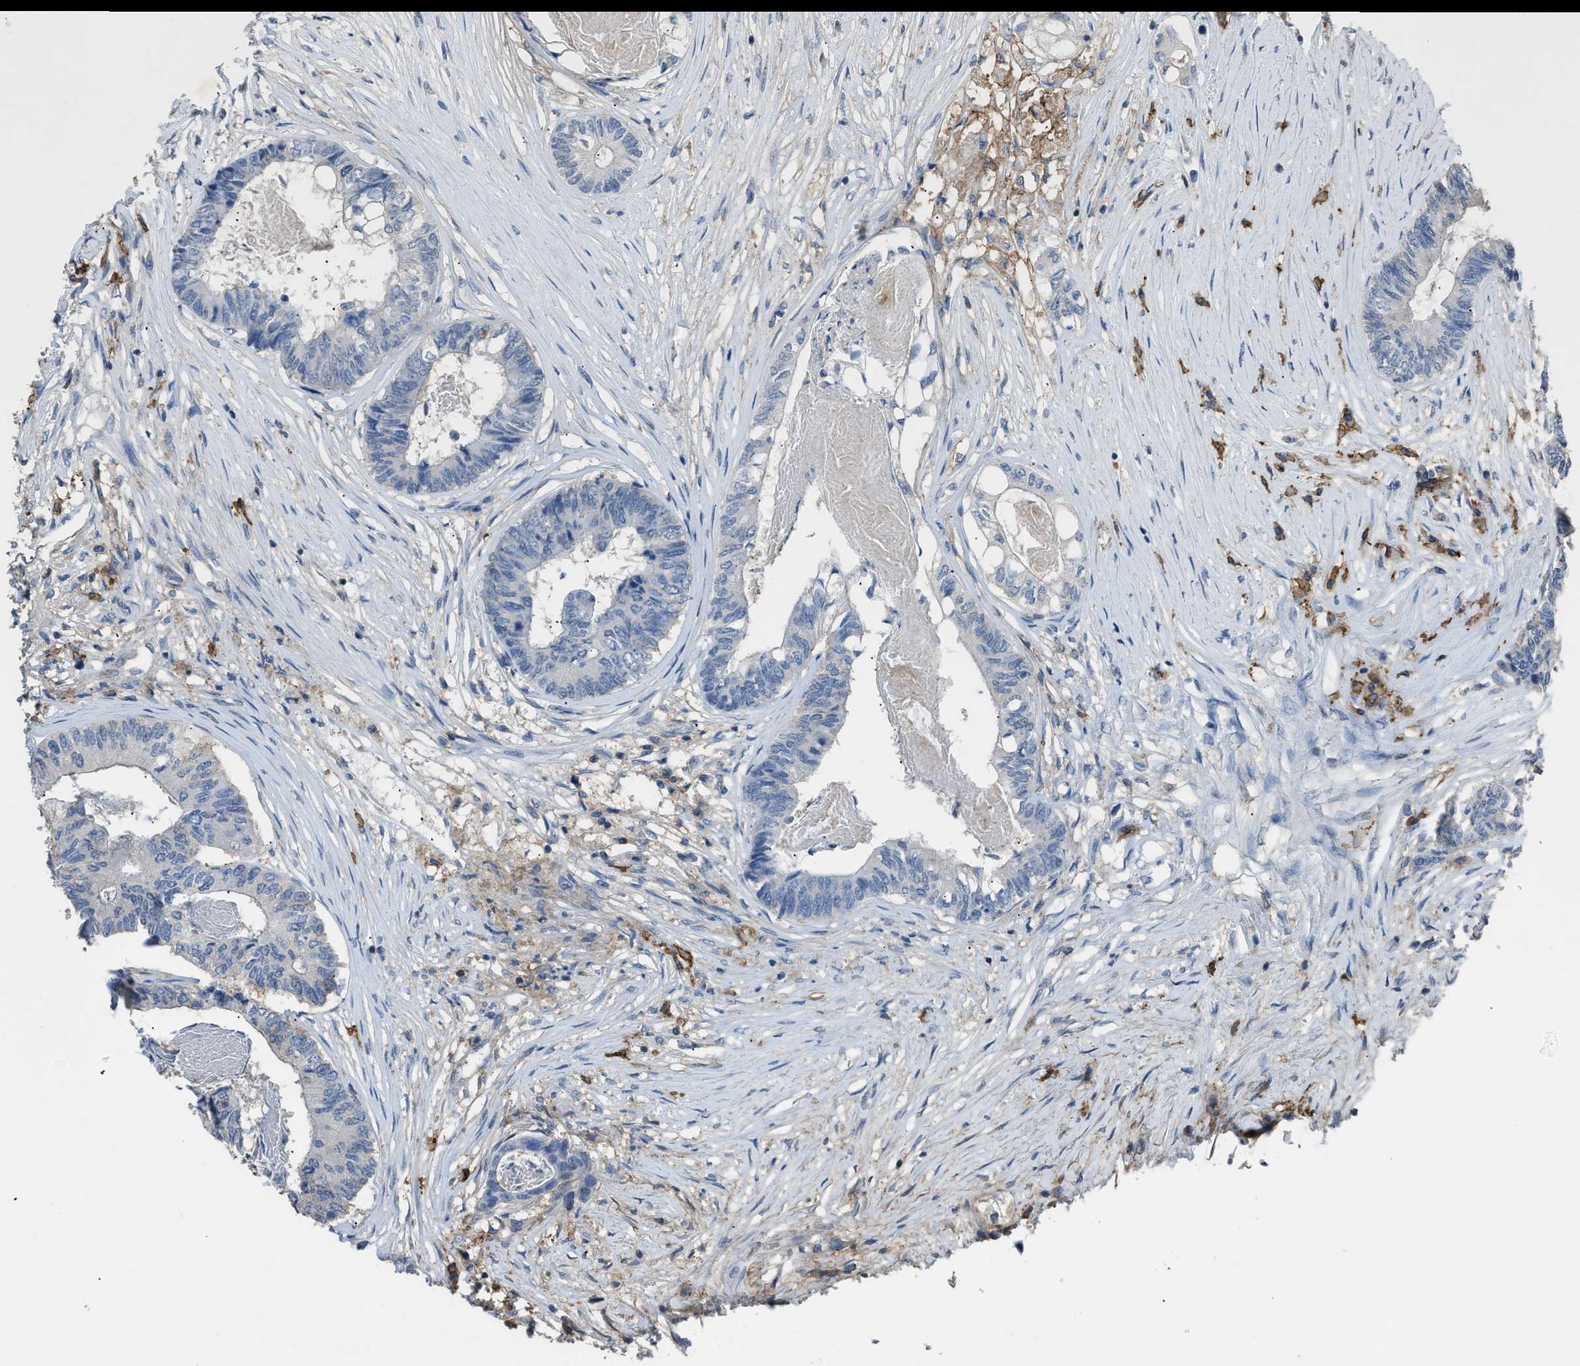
{"staining": {"intensity": "negative", "quantity": "none", "location": "none"}, "tissue": "colorectal cancer", "cell_type": "Tumor cells", "image_type": "cancer", "snomed": [{"axis": "morphology", "description": "Adenocarcinoma, NOS"}, {"axis": "topography", "description": "Rectum"}], "caption": "There is no significant staining in tumor cells of adenocarcinoma (colorectal).", "gene": "OR51E1", "patient": {"sex": "male", "age": 63}}